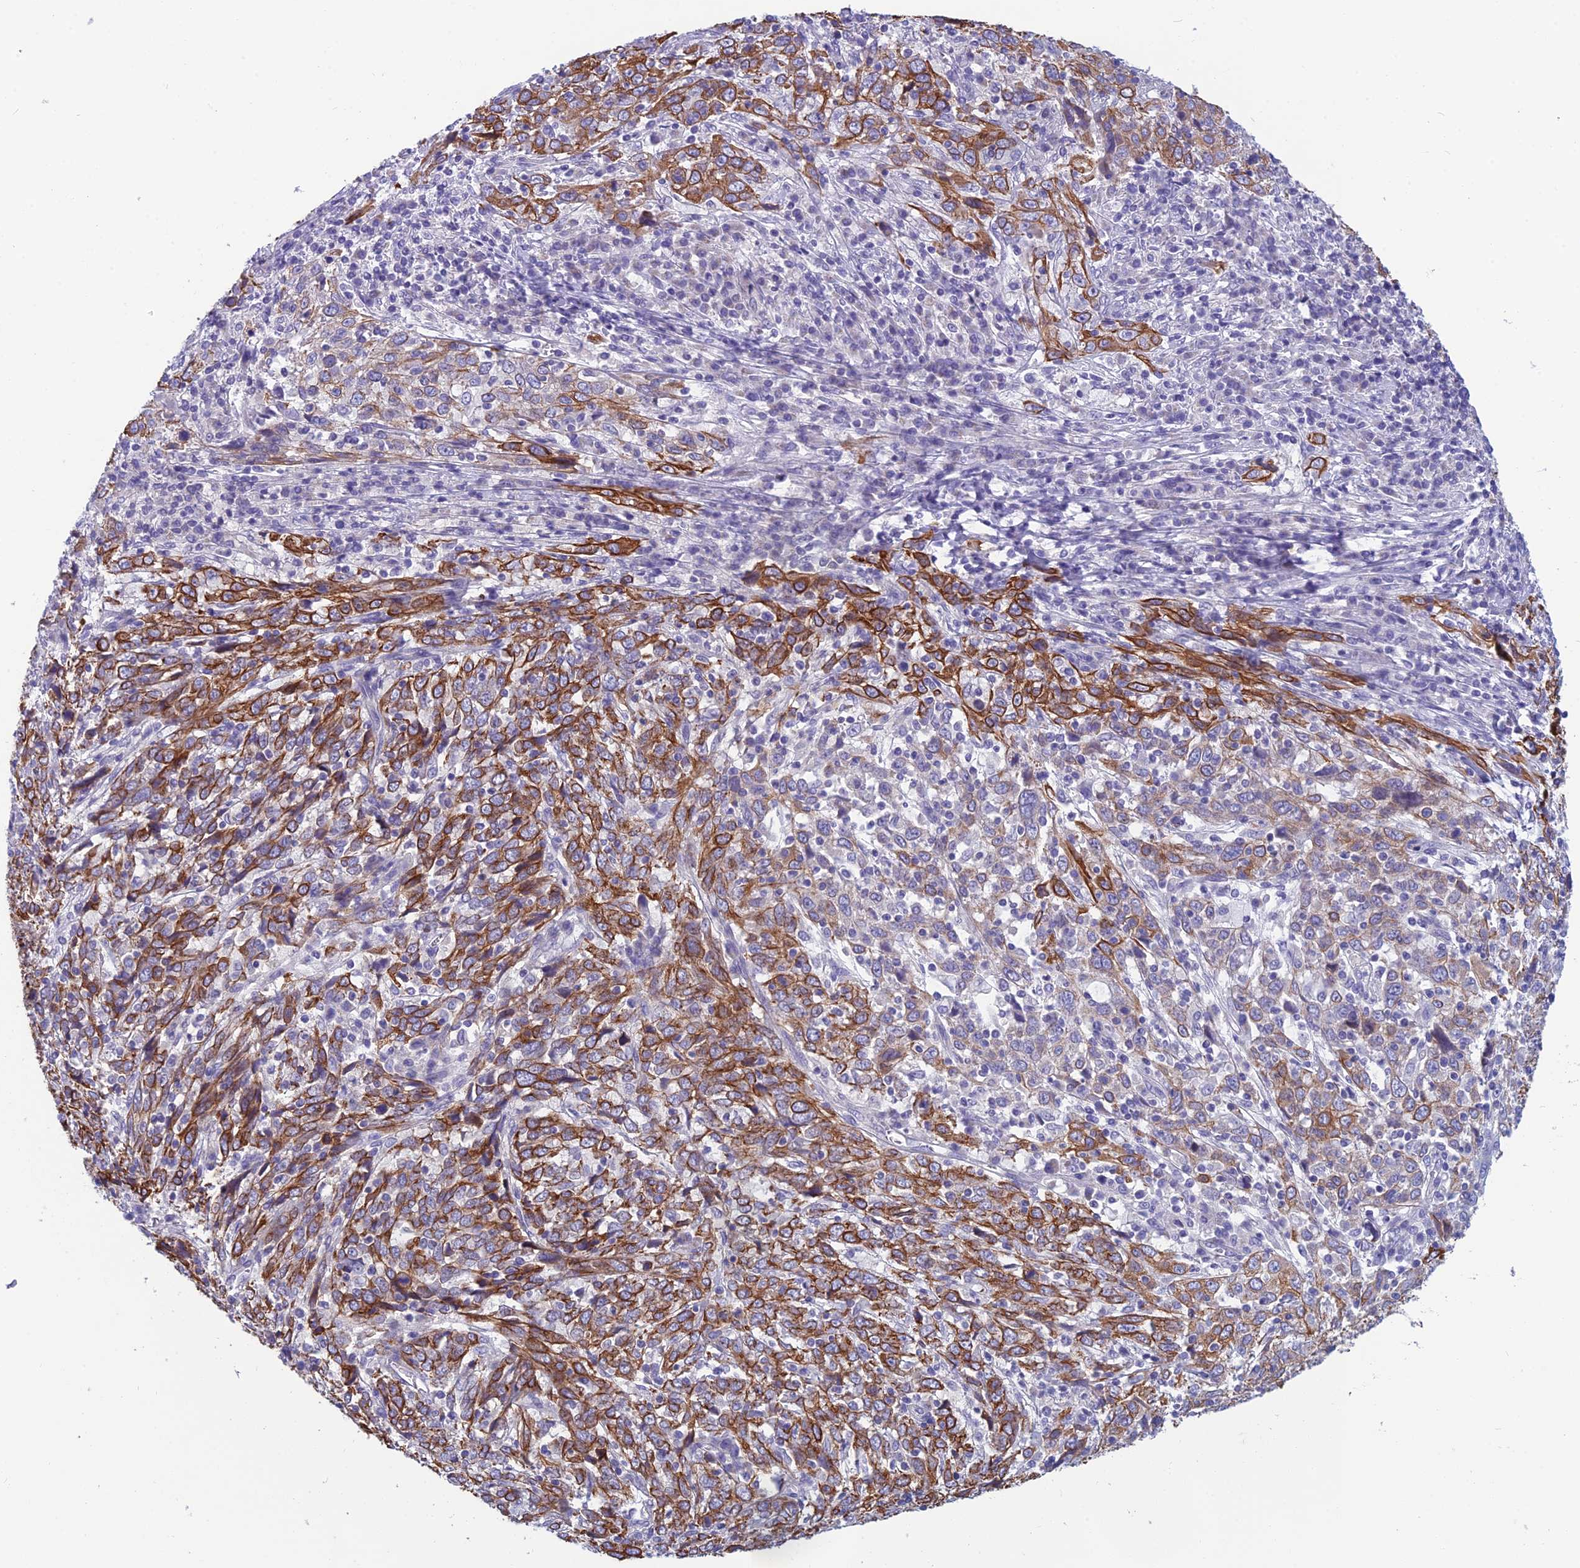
{"staining": {"intensity": "moderate", "quantity": ">75%", "location": "cytoplasmic/membranous"}, "tissue": "cervical cancer", "cell_type": "Tumor cells", "image_type": "cancer", "snomed": [{"axis": "morphology", "description": "Squamous cell carcinoma, NOS"}, {"axis": "topography", "description": "Cervix"}], "caption": "A micrograph of human cervical cancer stained for a protein displays moderate cytoplasmic/membranous brown staining in tumor cells.", "gene": "RBM41", "patient": {"sex": "female", "age": 46}}